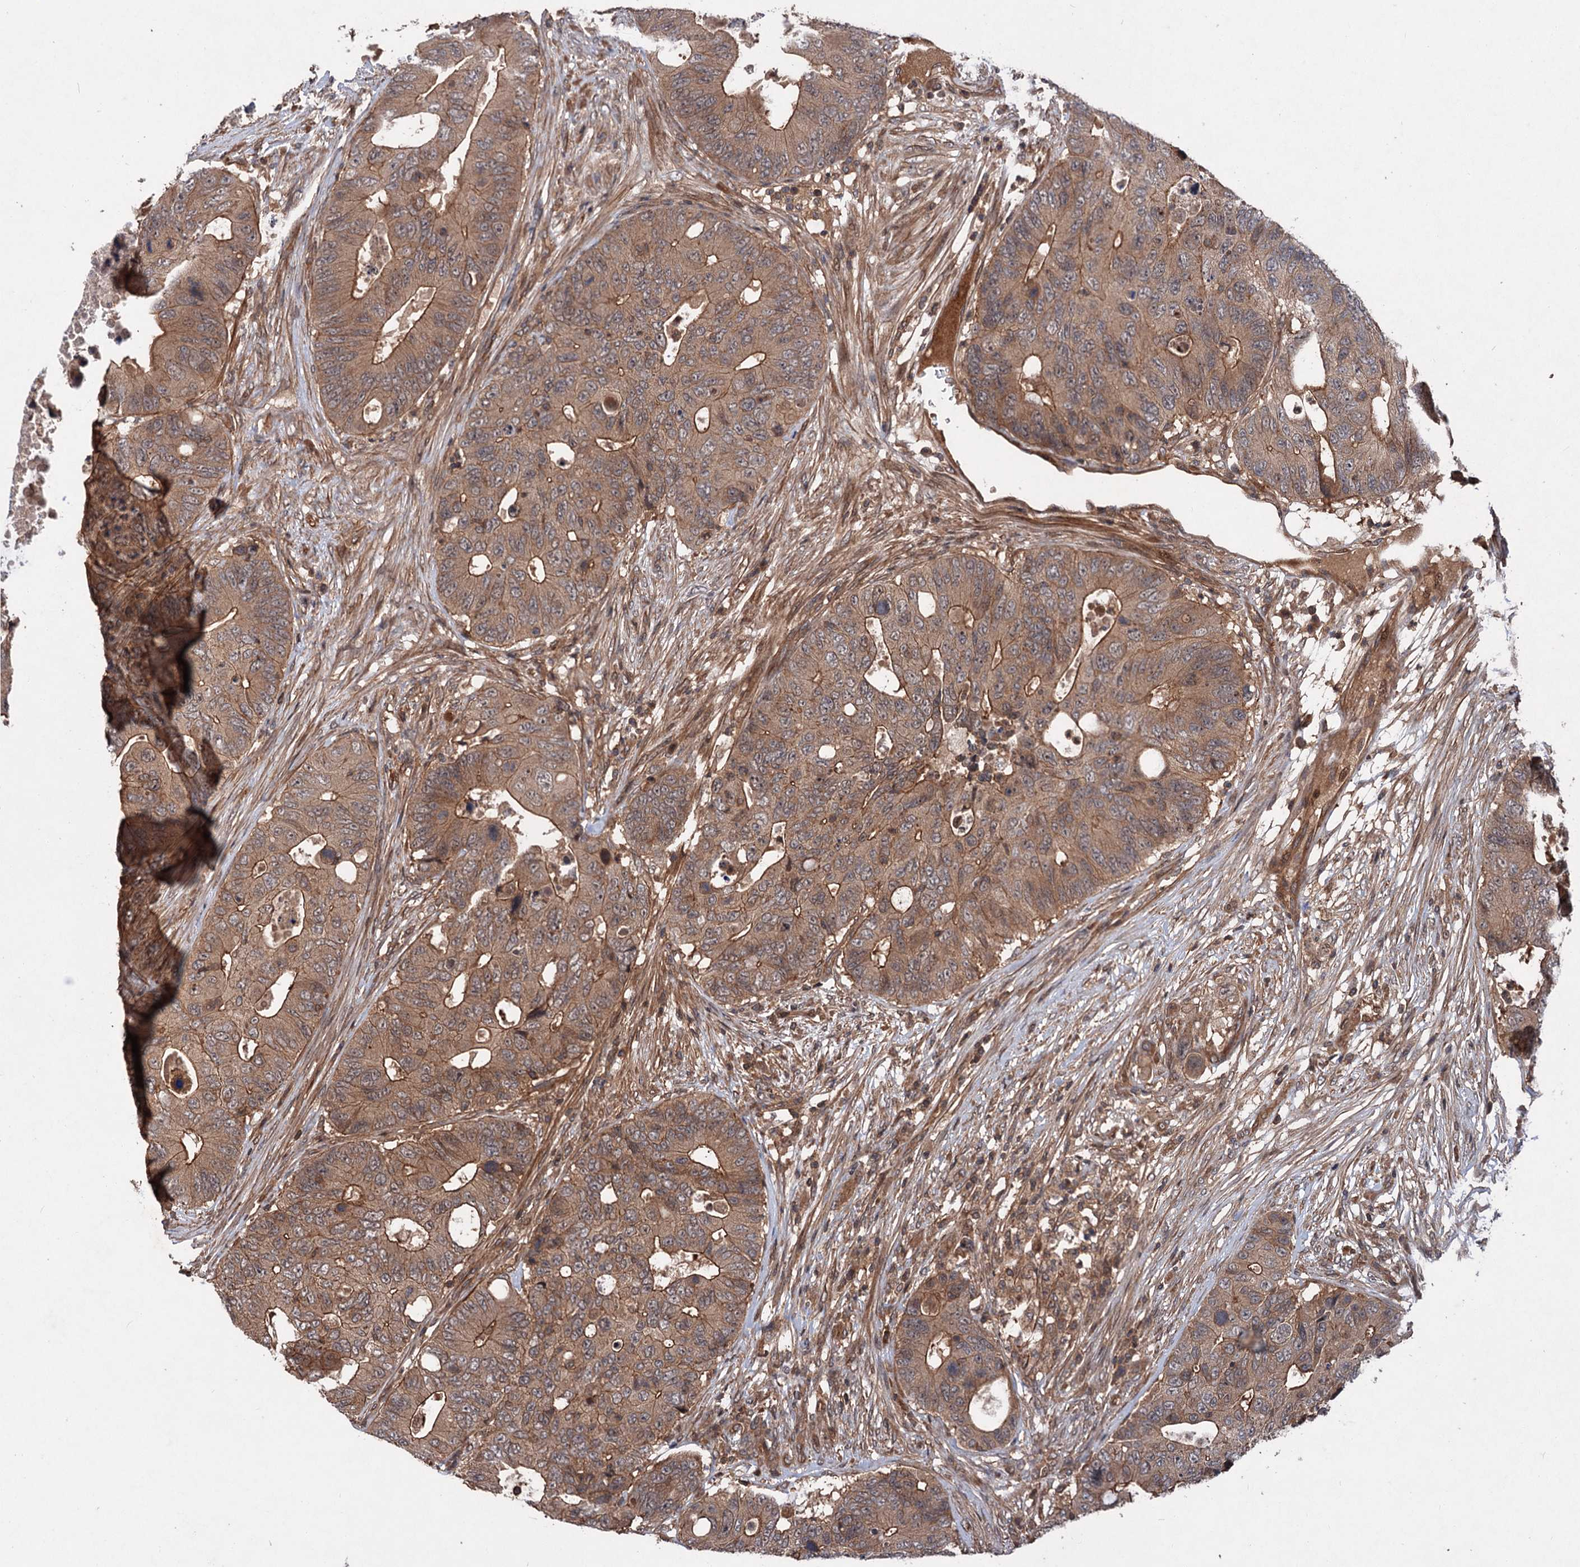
{"staining": {"intensity": "moderate", "quantity": ">75%", "location": "cytoplasmic/membranous"}, "tissue": "colorectal cancer", "cell_type": "Tumor cells", "image_type": "cancer", "snomed": [{"axis": "morphology", "description": "Adenocarcinoma, NOS"}, {"axis": "topography", "description": "Colon"}], "caption": "Approximately >75% of tumor cells in human colorectal cancer (adenocarcinoma) reveal moderate cytoplasmic/membranous protein staining as visualized by brown immunohistochemical staining.", "gene": "ADK", "patient": {"sex": "male", "age": 71}}